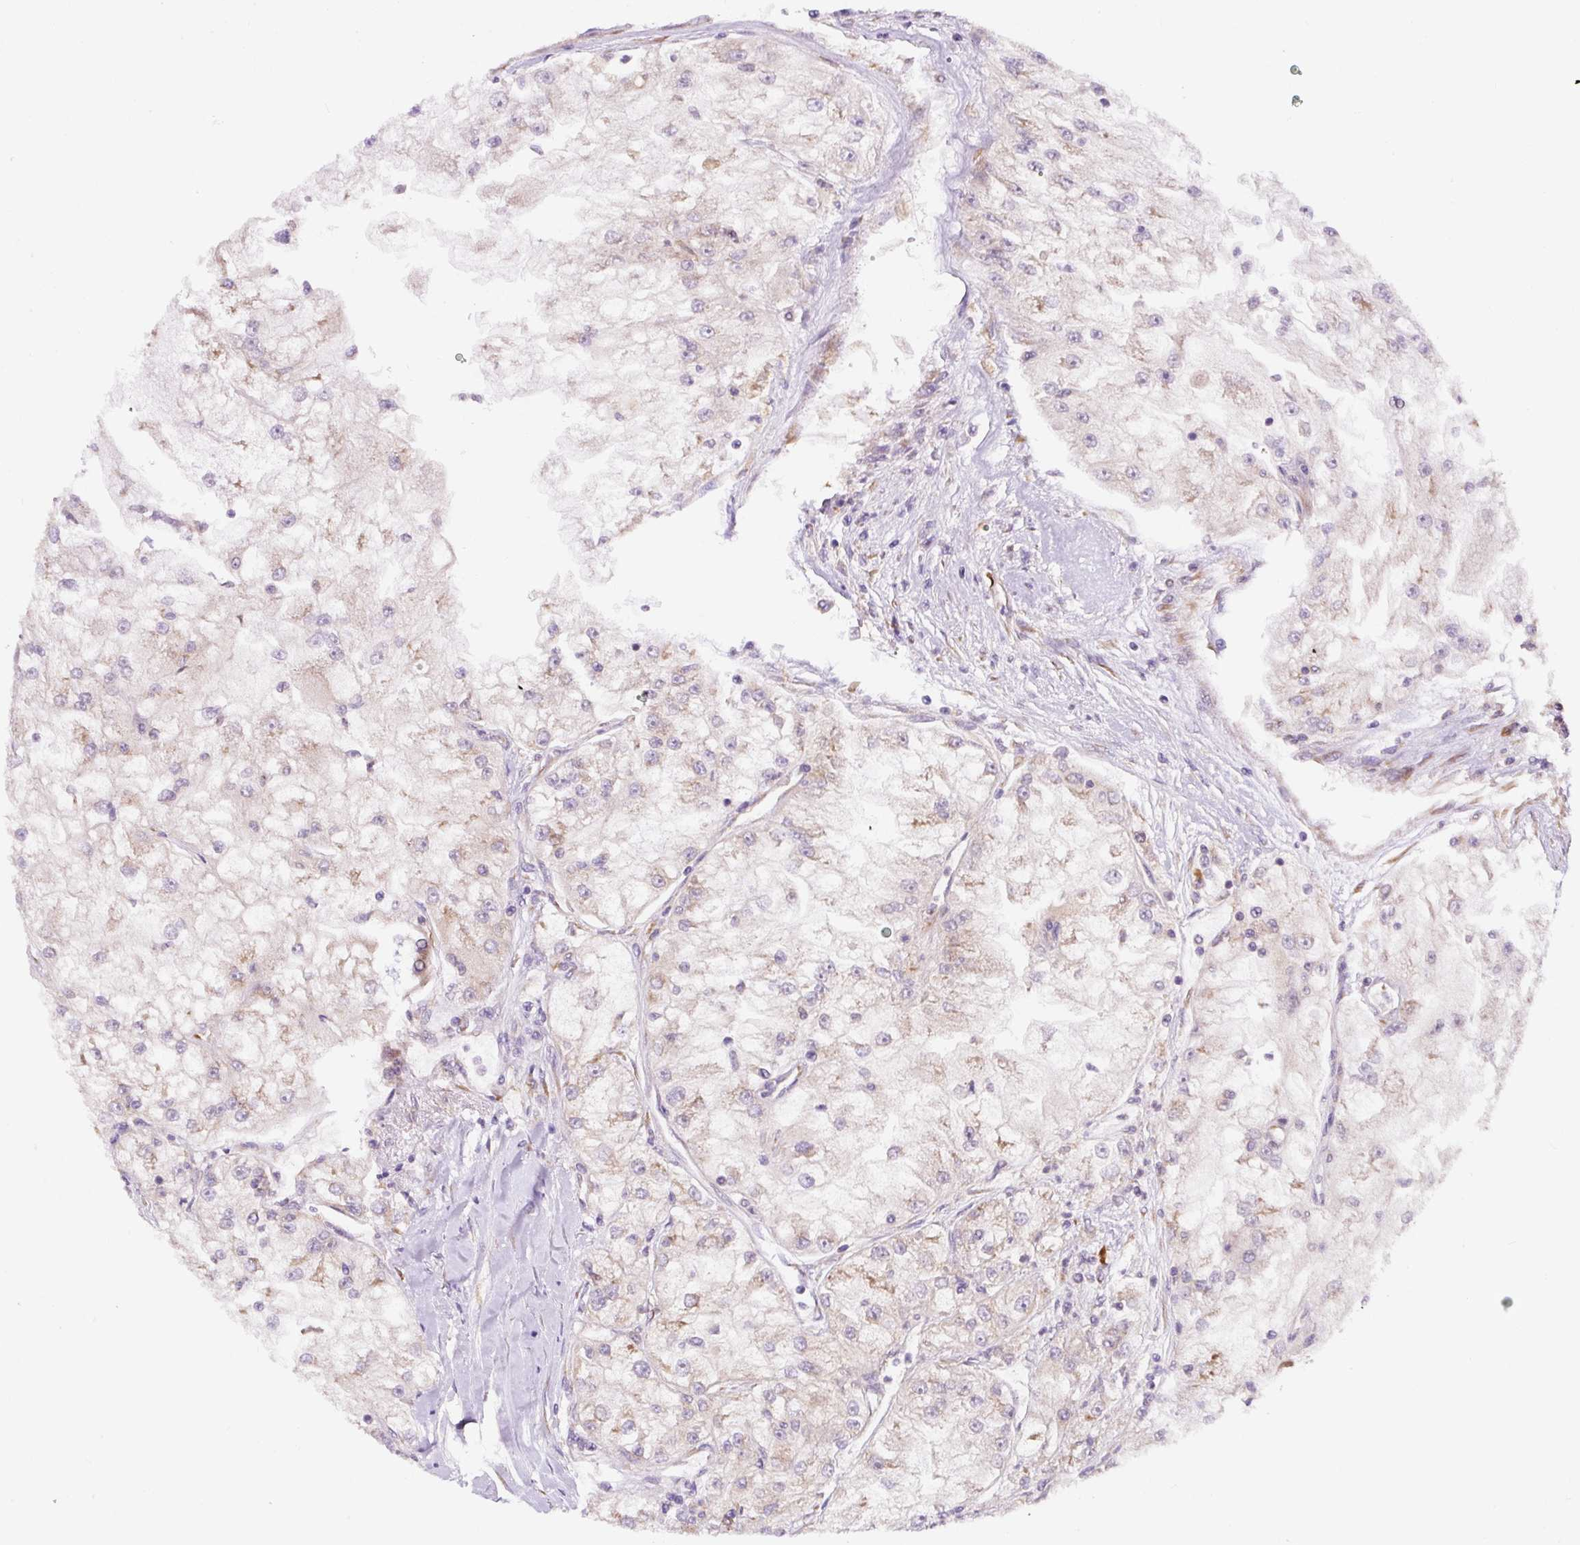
{"staining": {"intensity": "weak", "quantity": "<25%", "location": "cytoplasmic/membranous"}, "tissue": "renal cancer", "cell_type": "Tumor cells", "image_type": "cancer", "snomed": [{"axis": "morphology", "description": "Adenocarcinoma, NOS"}, {"axis": "topography", "description": "Kidney"}], "caption": "Tumor cells are negative for brown protein staining in renal cancer. The staining was performed using DAB (3,3'-diaminobenzidine) to visualize the protein expression in brown, while the nuclei were stained in blue with hematoxylin (Magnification: 20x).", "gene": "DDOST", "patient": {"sex": "female", "age": 72}}